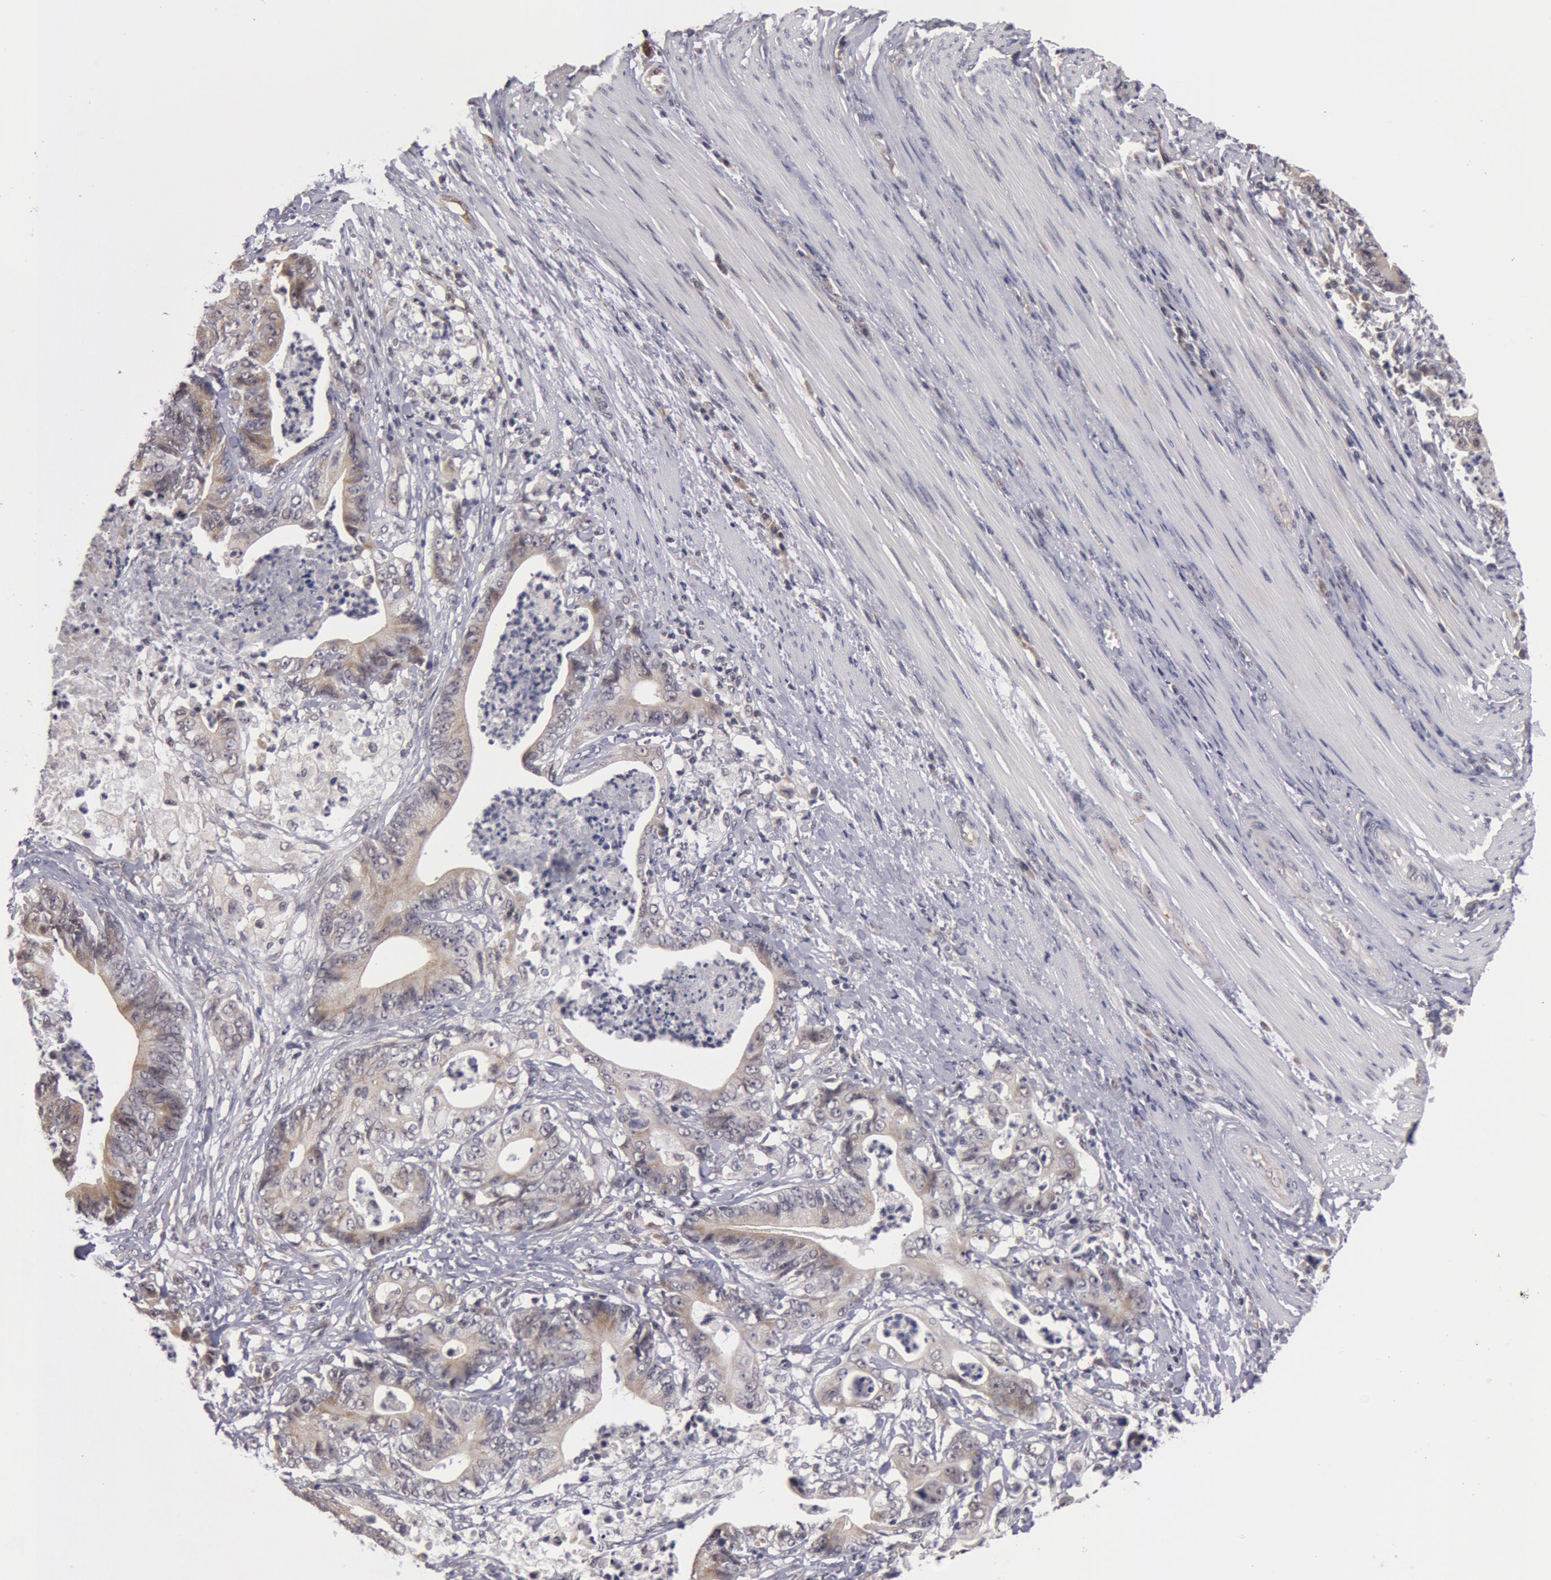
{"staining": {"intensity": "weak", "quantity": "<25%", "location": "cytoplasmic/membranous"}, "tissue": "stomach cancer", "cell_type": "Tumor cells", "image_type": "cancer", "snomed": [{"axis": "morphology", "description": "Adenocarcinoma, NOS"}, {"axis": "topography", "description": "Stomach, lower"}], "caption": "IHC micrograph of human adenocarcinoma (stomach) stained for a protein (brown), which demonstrates no expression in tumor cells.", "gene": "SYTL4", "patient": {"sex": "female", "age": 86}}